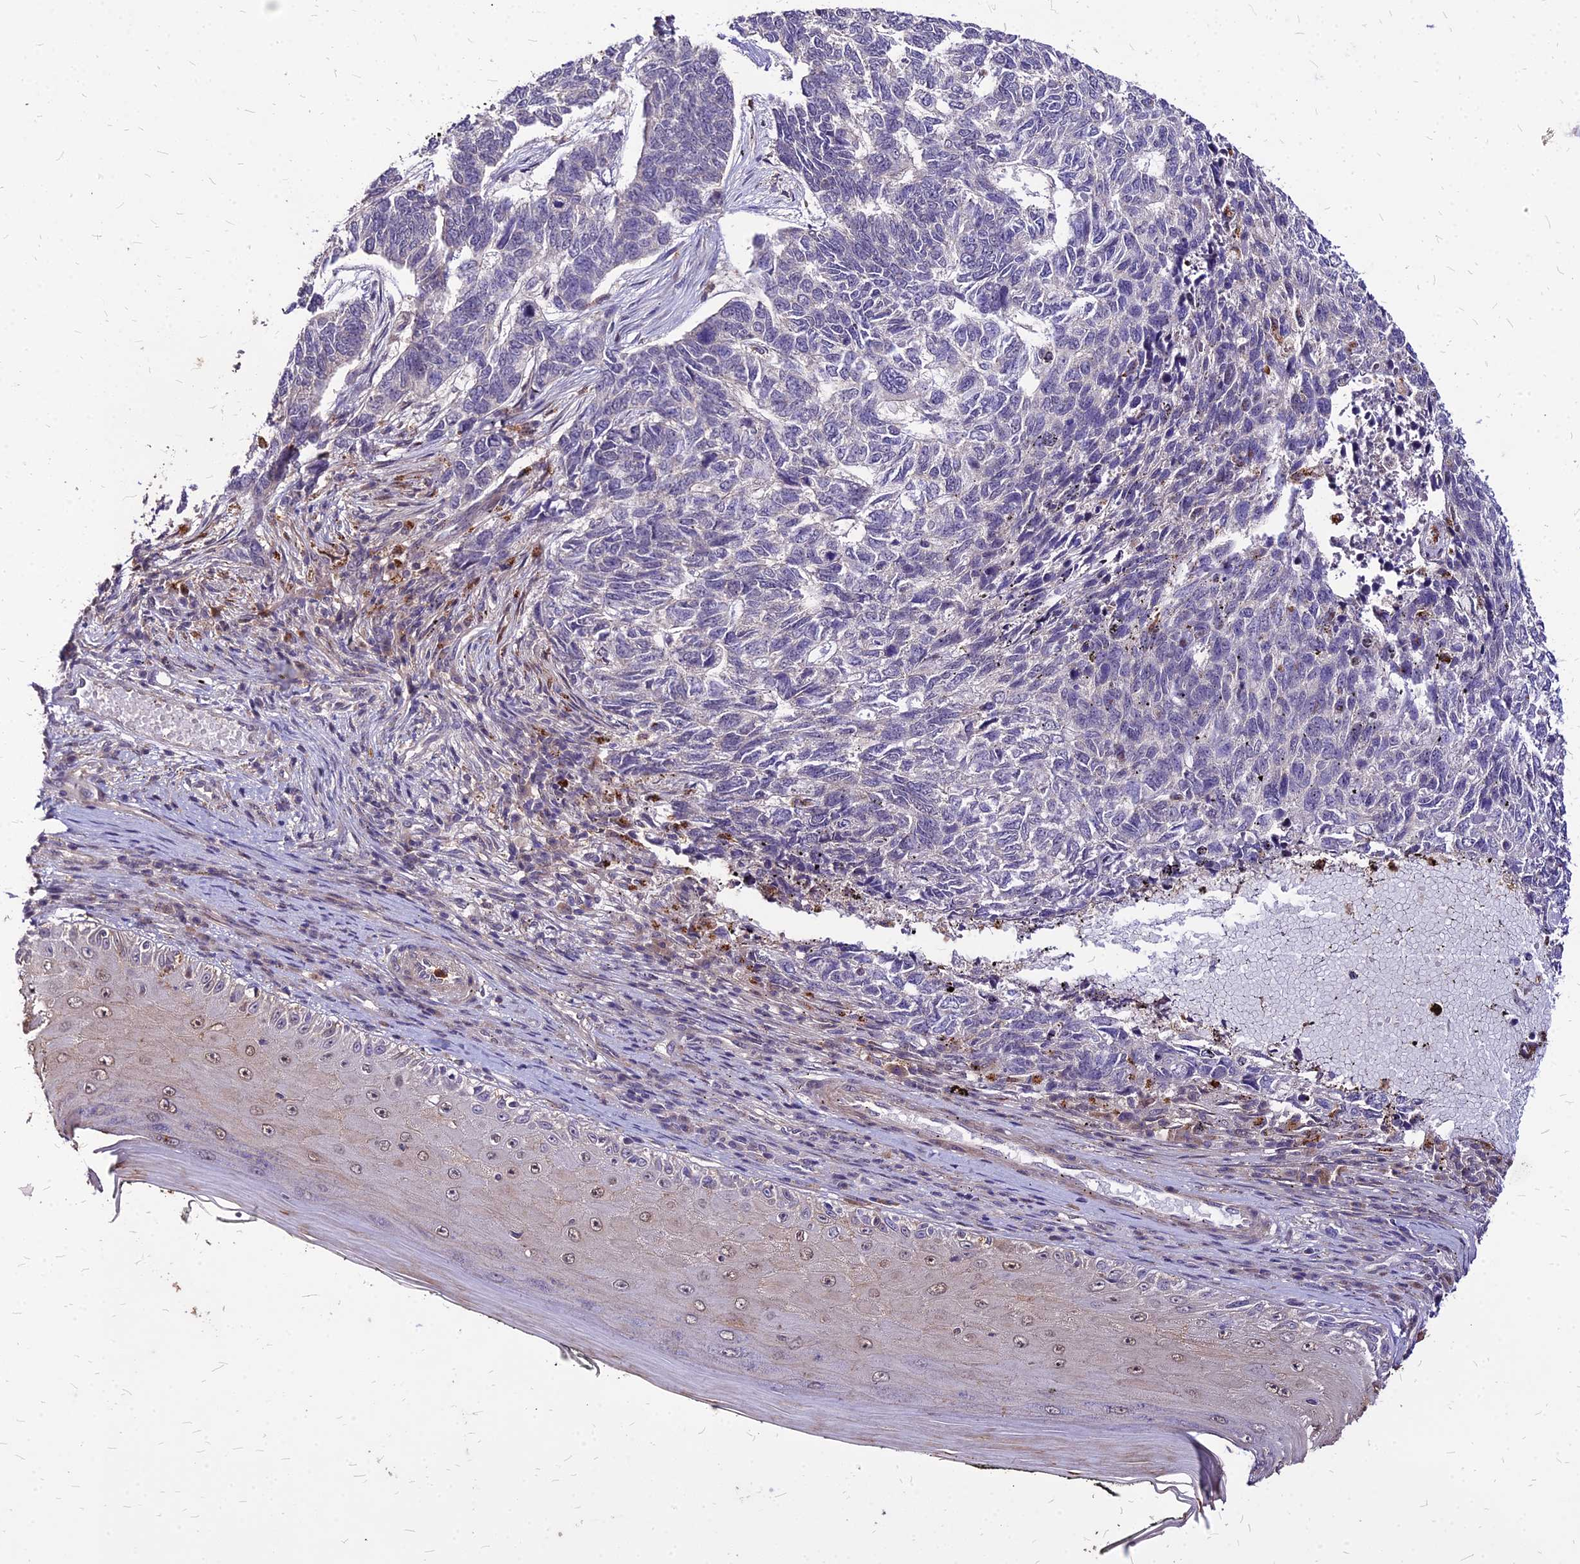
{"staining": {"intensity": "negative", "quantity": "none", "location": "none"}, "tissue": "skin cancer", "cell_type": "Tumor cells", "image_type": "cancer", "snomed": [{"axis": "morphology", "description": "Basal cell carcinoma"}, {"axis": "topography", "description": "Skin"}], "caption": "Basal cell carcinoma (skin) was stained to show a protein in brown. There is no significant staining in tumor cells.", "gene": "APBA3", "patient": {"sex": "female", "age": 65}}